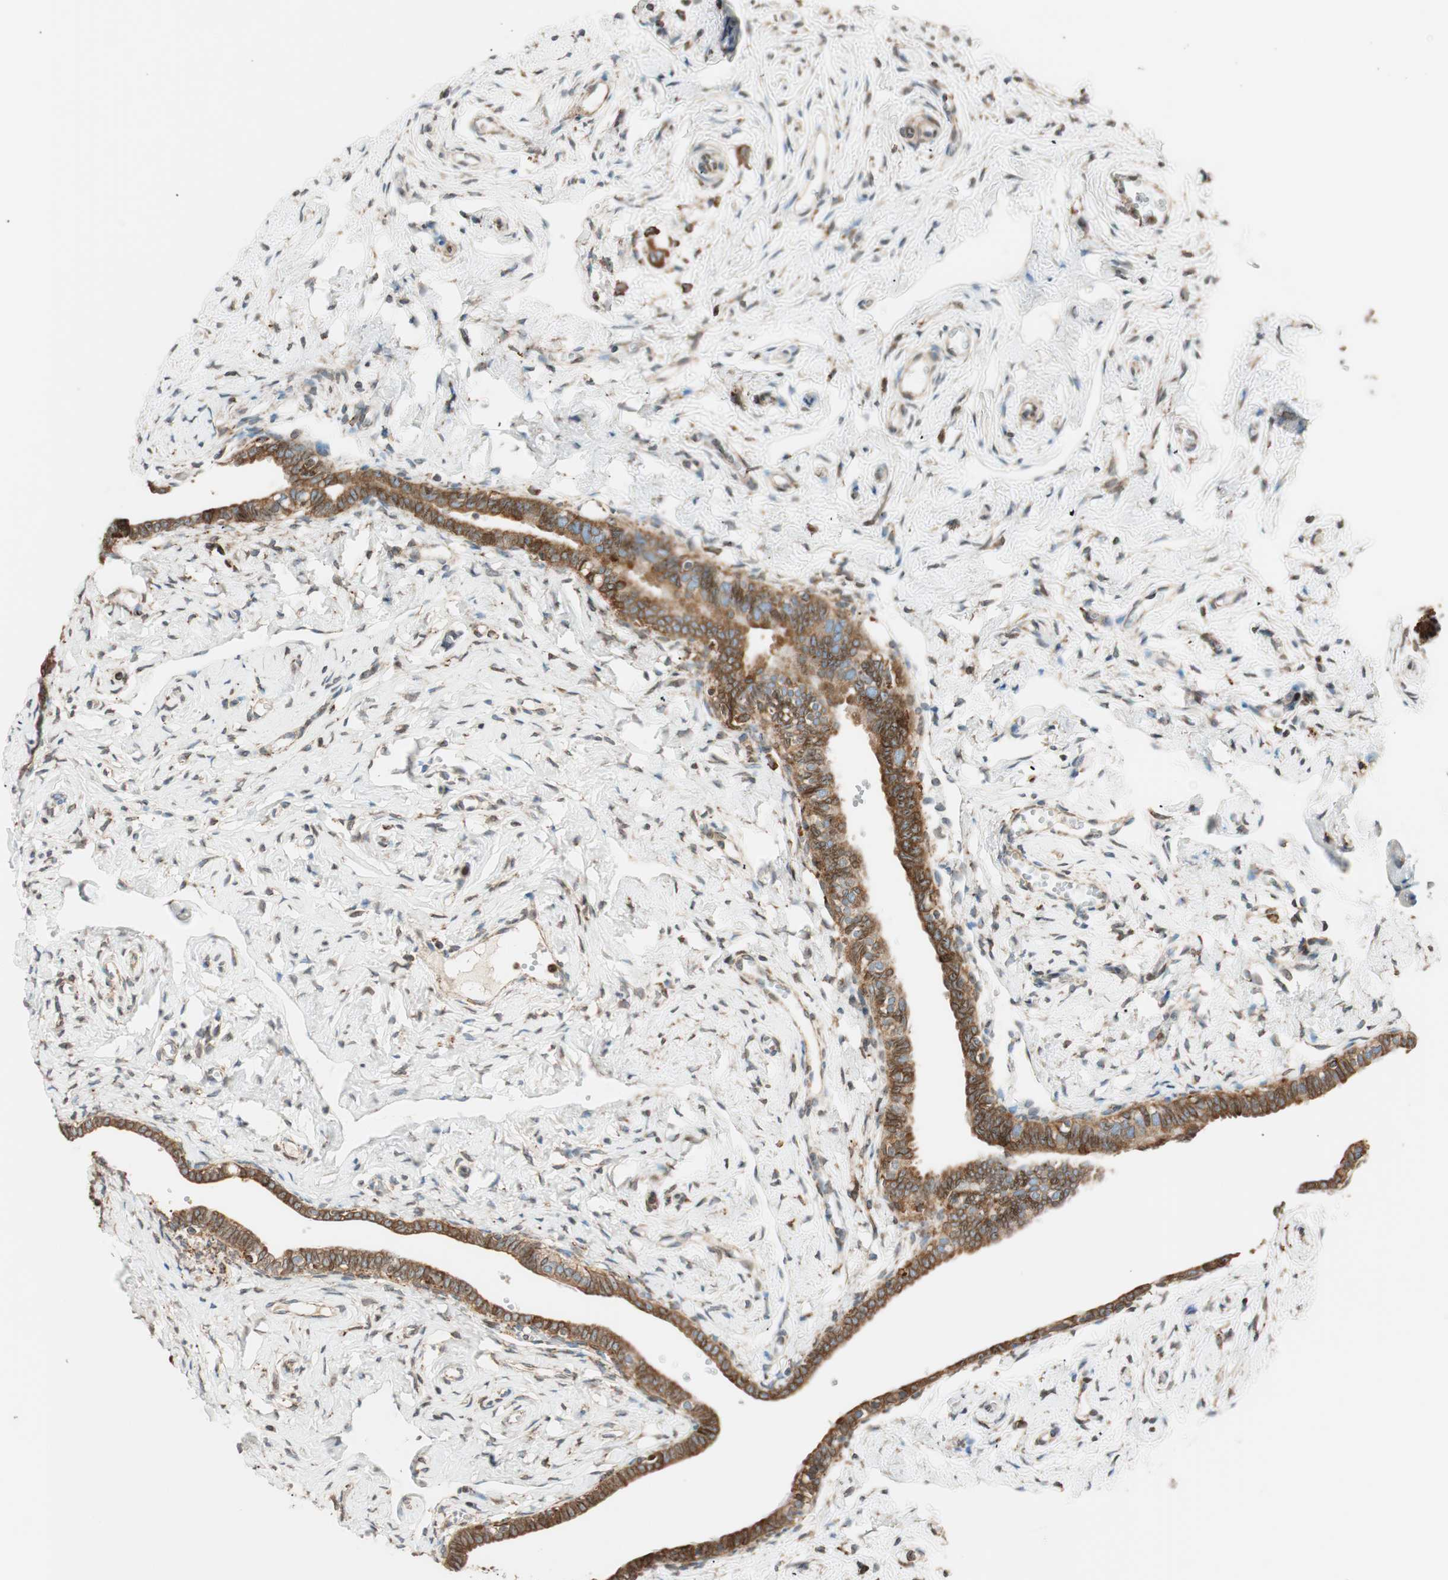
{"staining": {"intensity": "strong", "quantity": ">75%", "location": "cytoplasmic/membranous"}, "tissue": "fallopian tube", "cell_type": "Glandular cells", "image_type": "normal", "snomed": [{"axis": "morphology", "description": "Normal tissue, NOS"}, {"axis": "topography", "description": "Fallopian tube"}], "caption": "Human fallopian tube stained with a protein marker demonstrates strong staining in glandular cells.", "gene": "PRKCSH", "patient": {"sex": "female", "age": 71}}